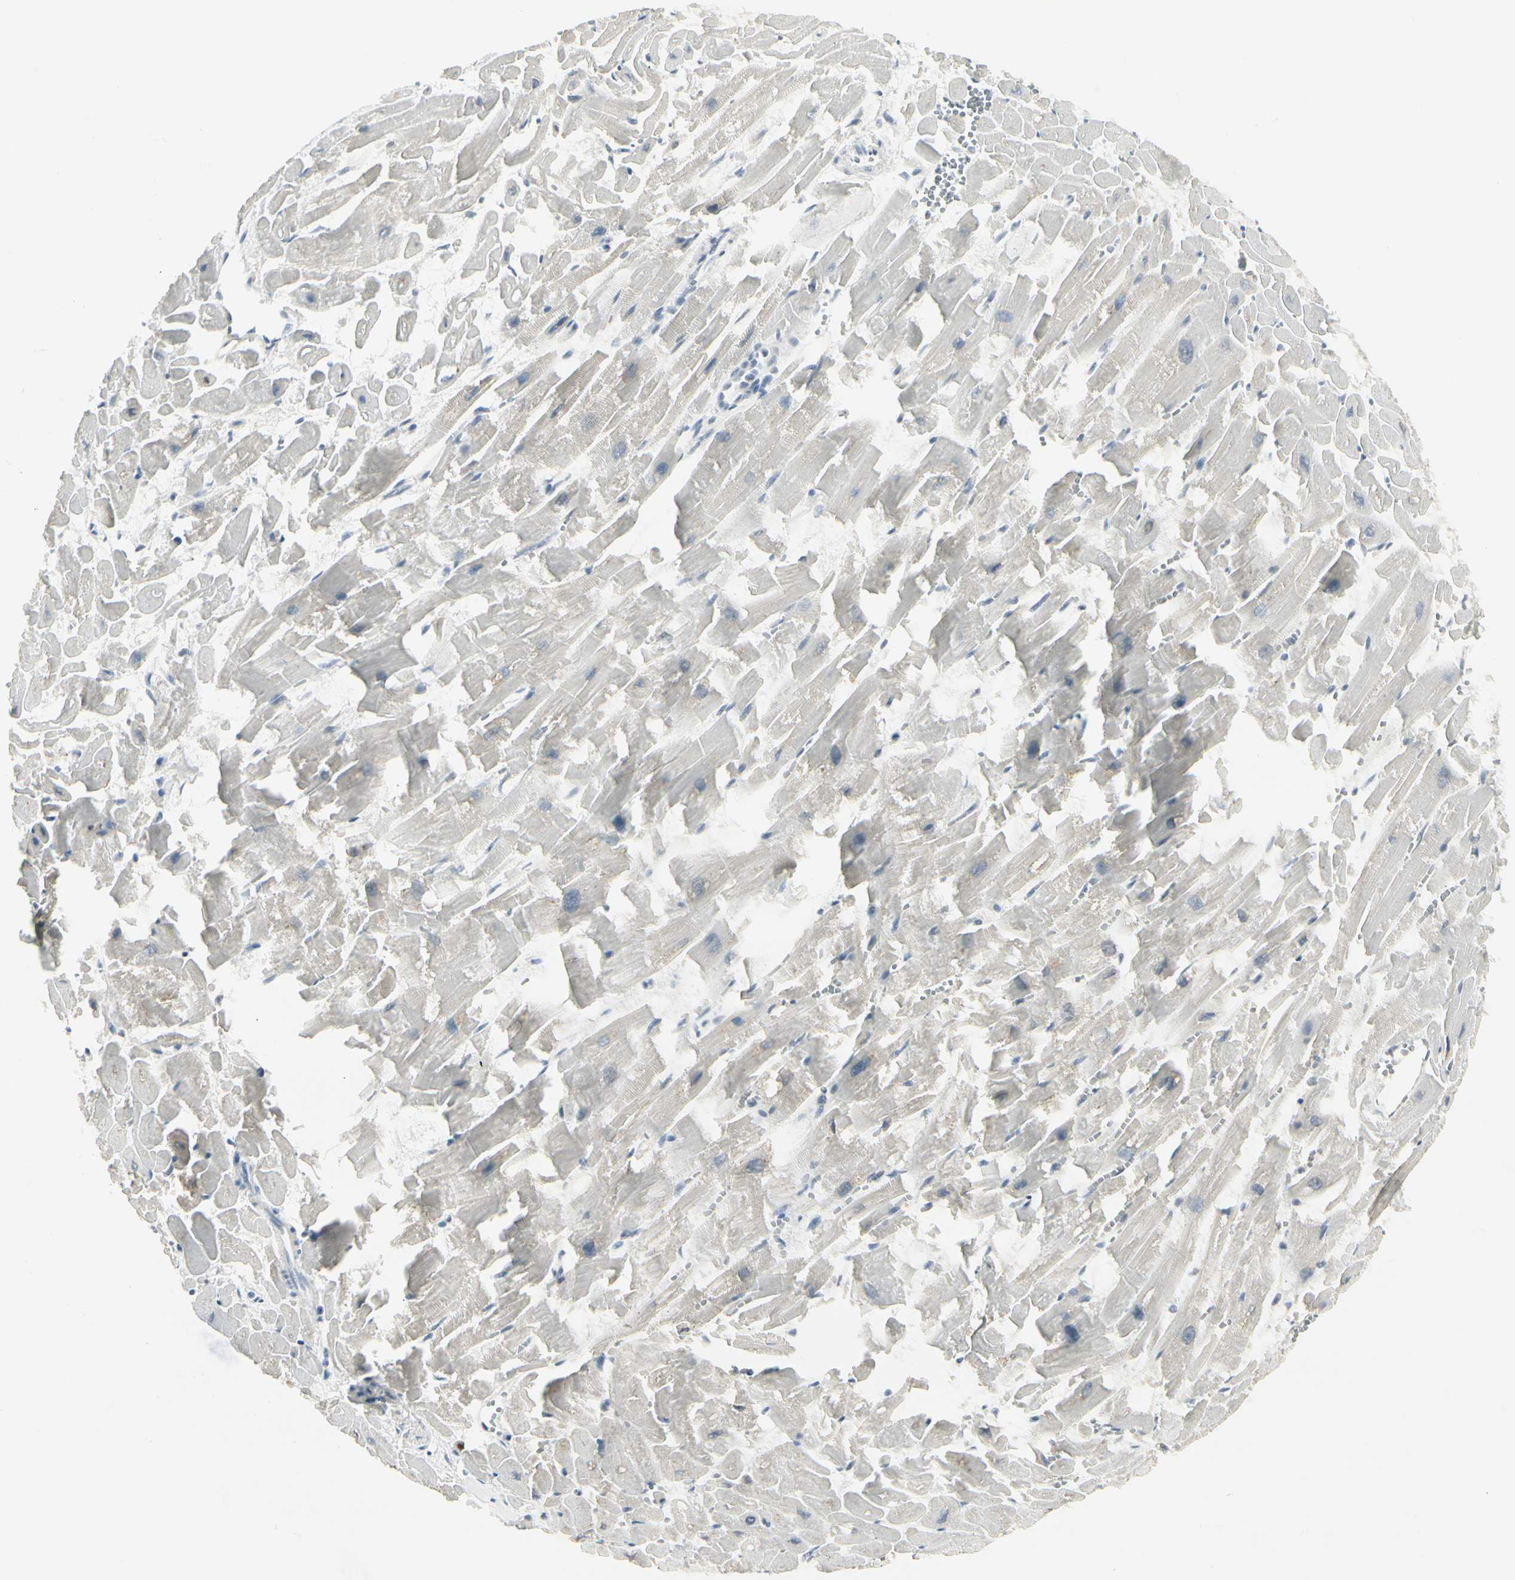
{"staining": {"intensity": "weak", "quantity": "<25%", "location": "nuclear"}, "tissue": "heart muscle", "cell_type": "Cardiomyocytes", "image_type": "normal", "snomed": [{"axis": "morphology", "description": "Normal tissue, NOS"}, {"axis": "topography", "description": "Heart"}], "caption": "Image shows no protein expression in cardiomyocytes of unremarkable heart muscle.", "gene": "ZBTB7B", "patient": {"sex": "female", "age": 19}}